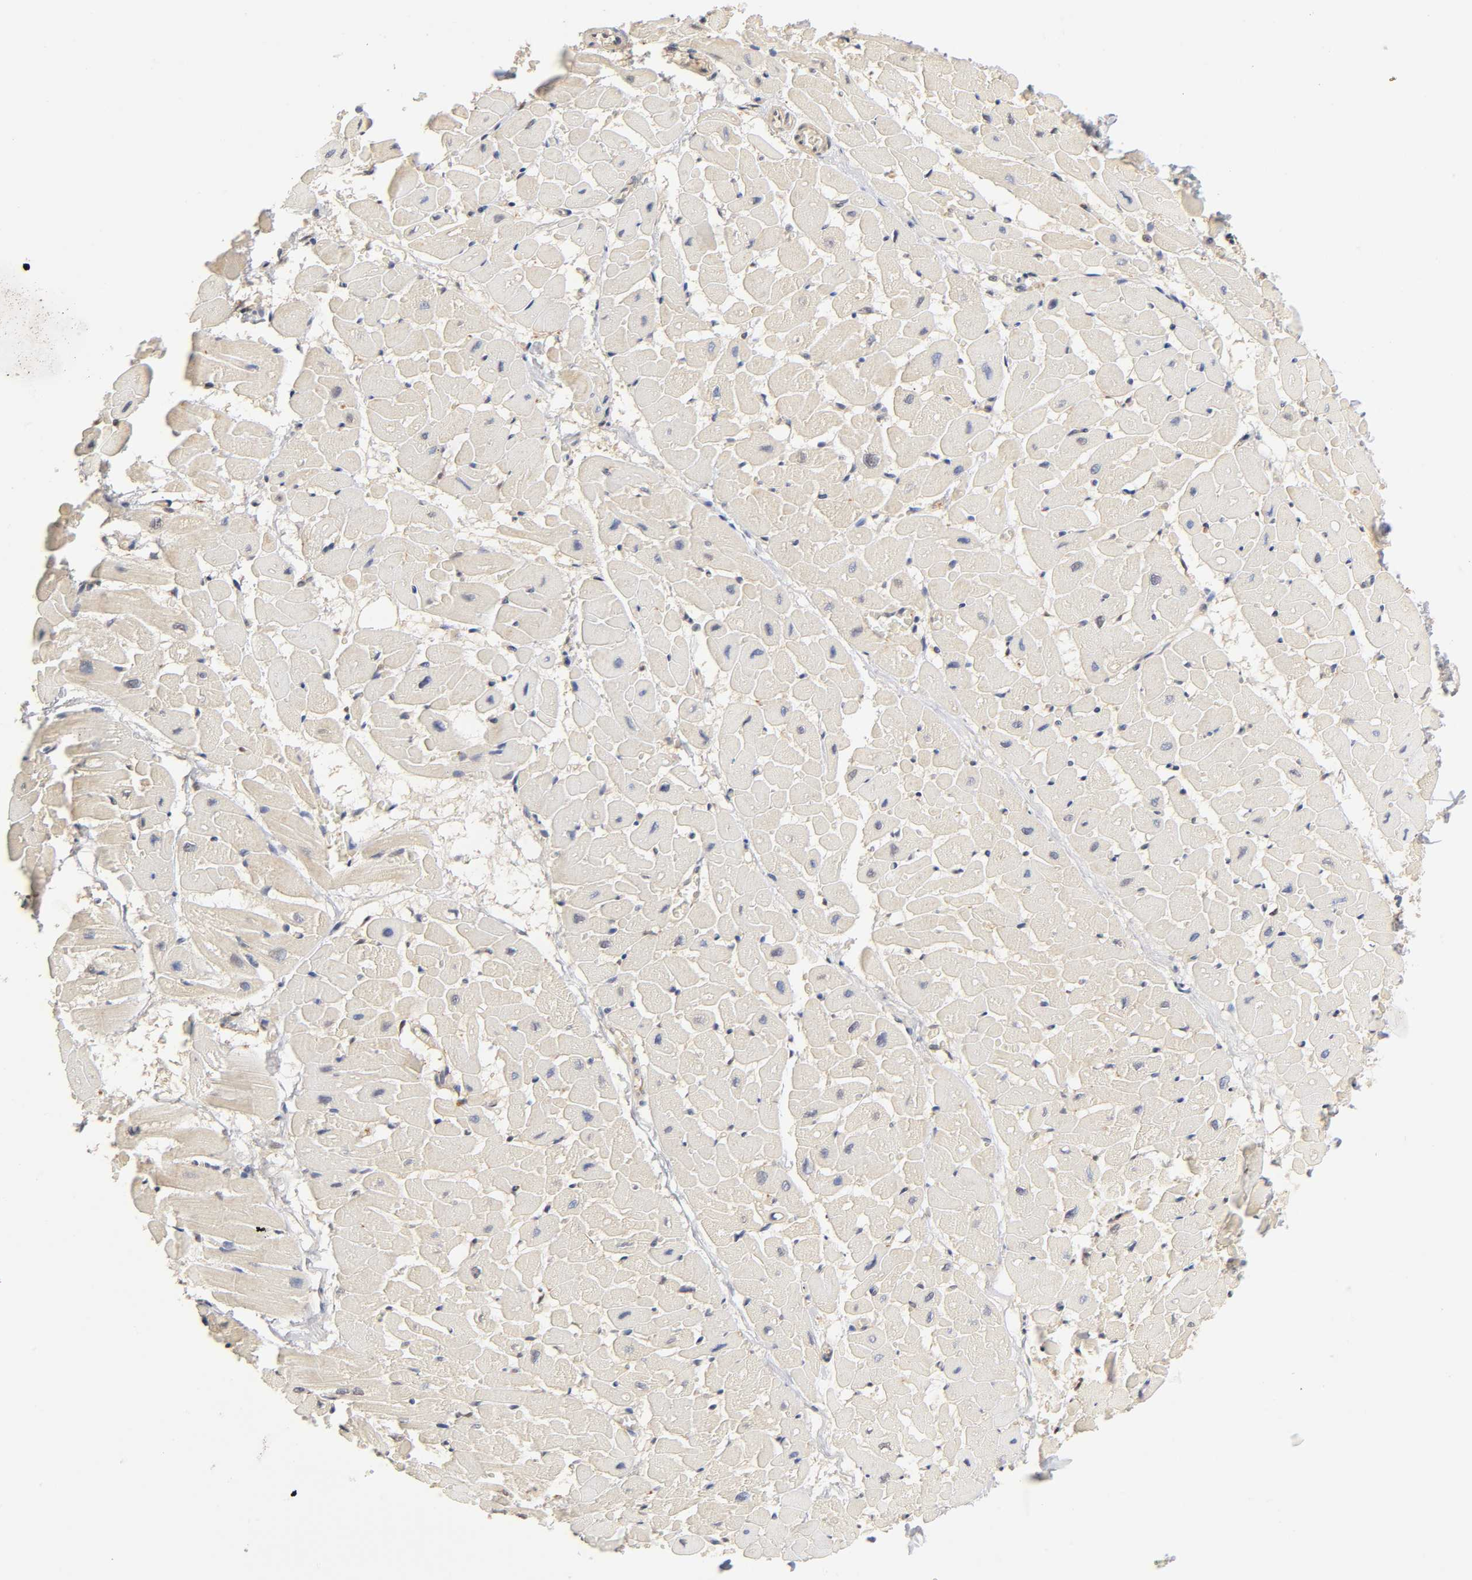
{"staining": {"intensity": "weak", "quantity": "25%-75%", "location": "cytoplasmic/membranous"}, "tissue": "heart muscle", "cell_type": "Cardiomyocytes", "image_type": "normal", "snomed": [{"axis": "morphology", "description": "Normal tissue, NOS"}, {"axis": "topography", "description": "Heart"}], "caption": "This micrograph displays immunohistochemistry staining of benign heart muscle, with low weak cytoplasmic/membranous staining in about 25%-75% of cardiomyocytes.", "gene": "PDE5A", "patient": {"sex": "male", "age": 45}}